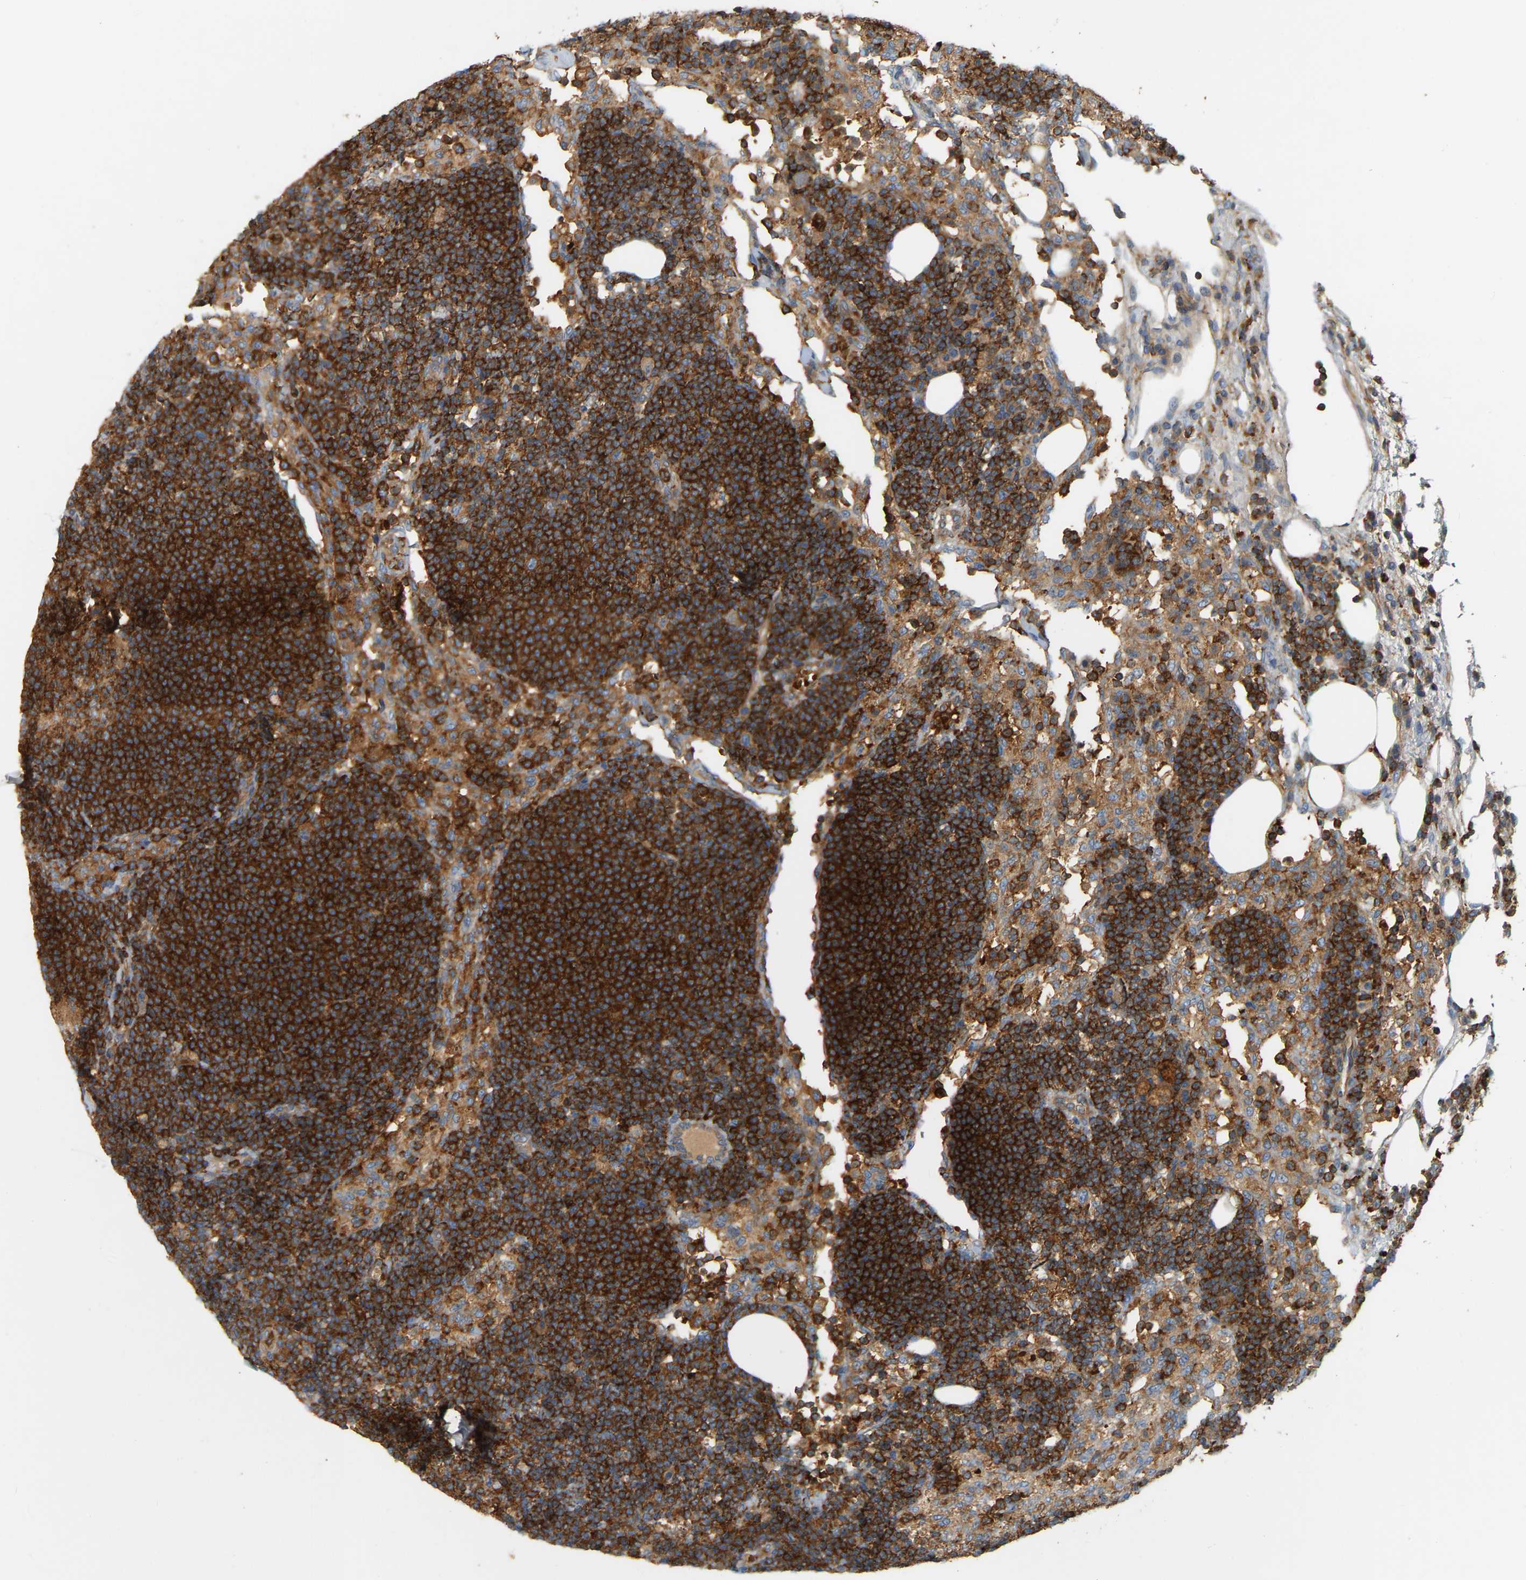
{"staining": {"intensity": "strong", "quantity": ">75%", "location": "cytoplasmic/membranous"}, "tissue": "lymph node", "cell_type": "Germinal center cells", "image_type": "normal", "snomed": [{"axis": "morphology", "description": "Normal tissue, NOS"}, {"axis": "morphology", "description": "Carcinoid, malignant, NOS"}, {"axis": "topography", "description": "Lymph node"}], "caption": "Immunohistochemical staining of normal lymph node reveals >75% levels of strong cytoplasmic/membranous protein positivity in about >75% of germinal center cells.", "gene": "AKAP13", "patient": {"sex": "male", "age": 47}}